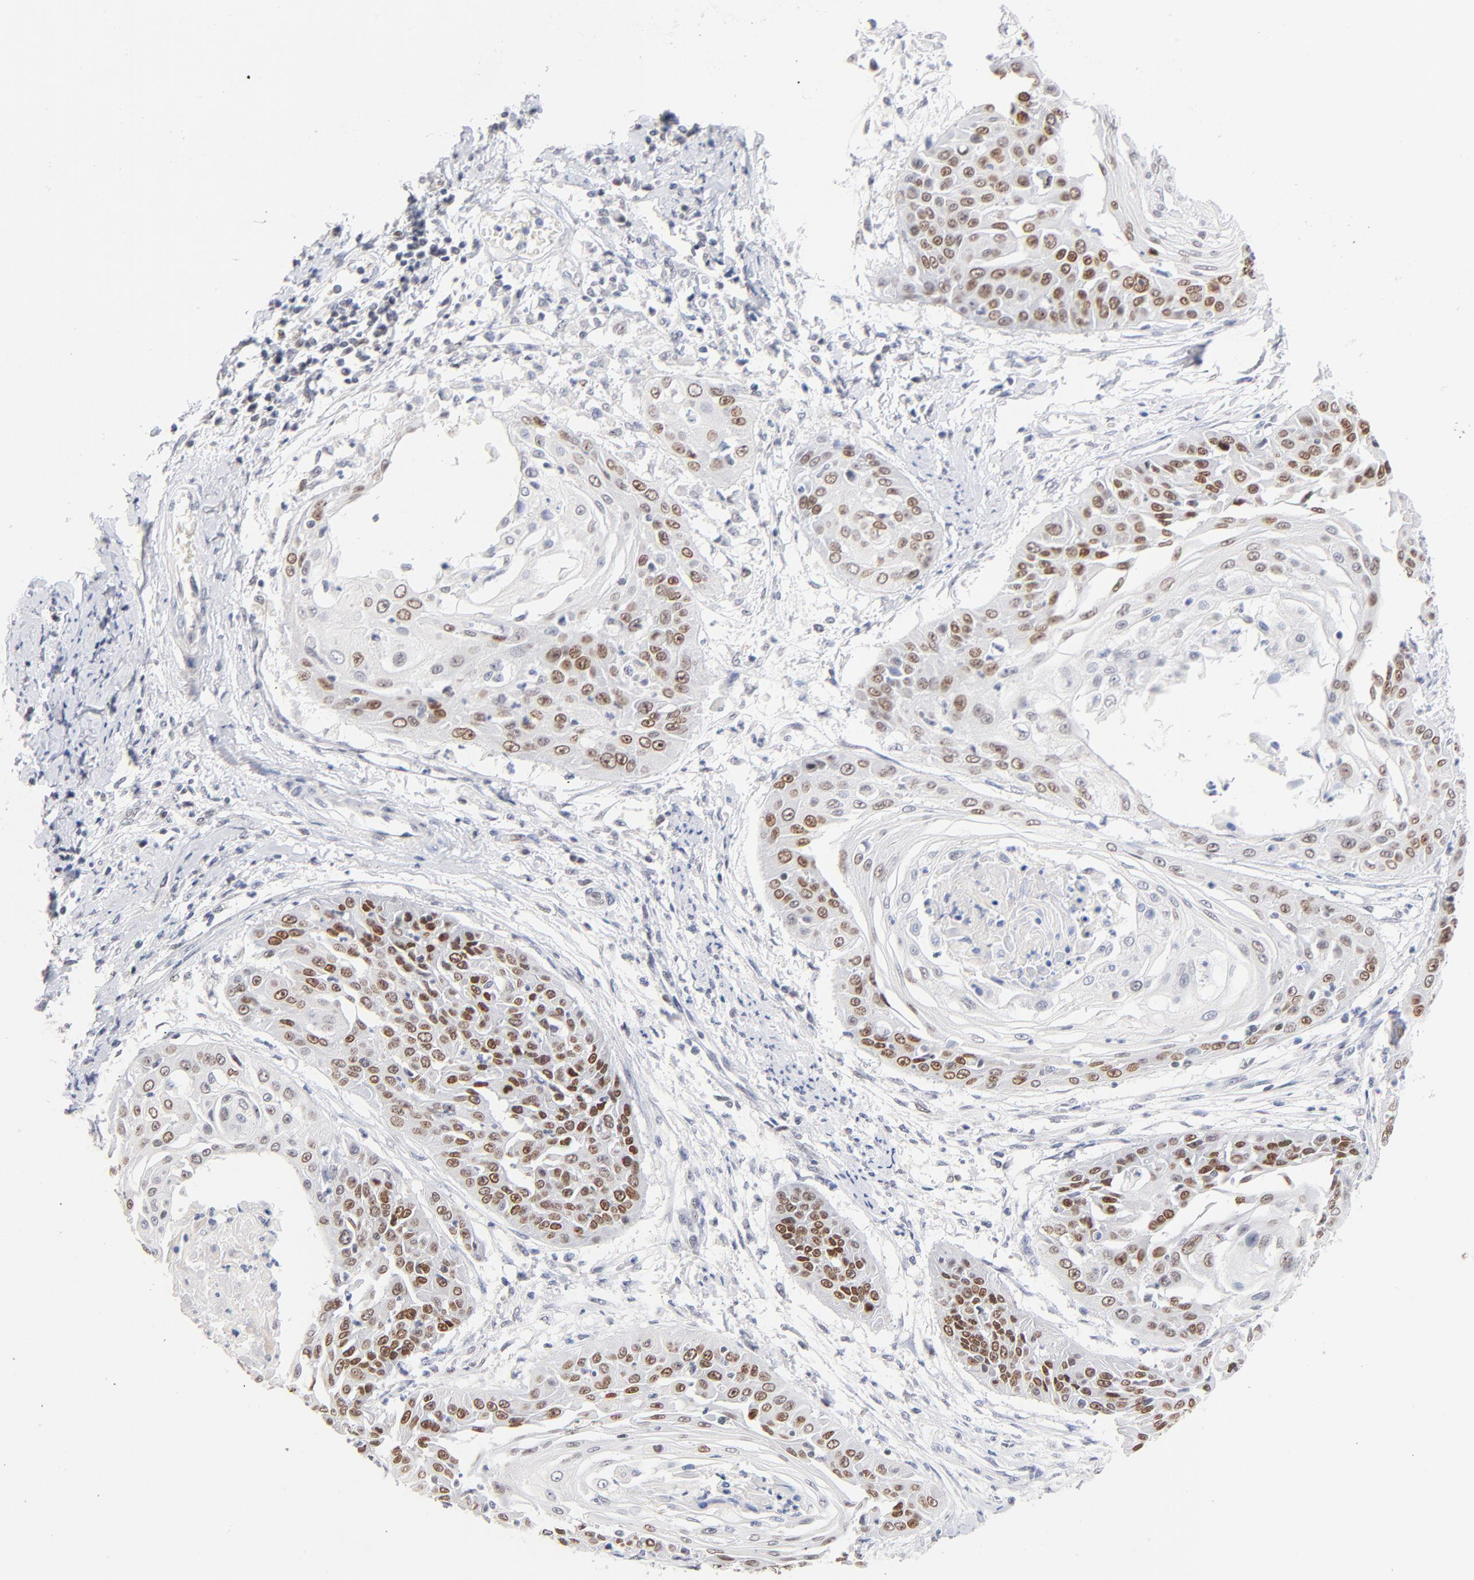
{"staining": {"intensity": "moderate", "quantity": "25%-75%", "location": "nuclear"}, "tissue": "cervical cancer", "cell_type": "Tumor cells", "image_type": "cancer", "snomed": [{"axis": "morphology", "description": "Squamous cell carcinoma, NOS"}, {"axis": "topography", "description": "Cervix"}], "caption": "Cervical cancer (squamous cell carcinoma) tissue exhibits moderate nuclear expression in about 25%-75% of tumor cells", "gene": "ORC2", "patient": {"sex": "female", "age": 64}}